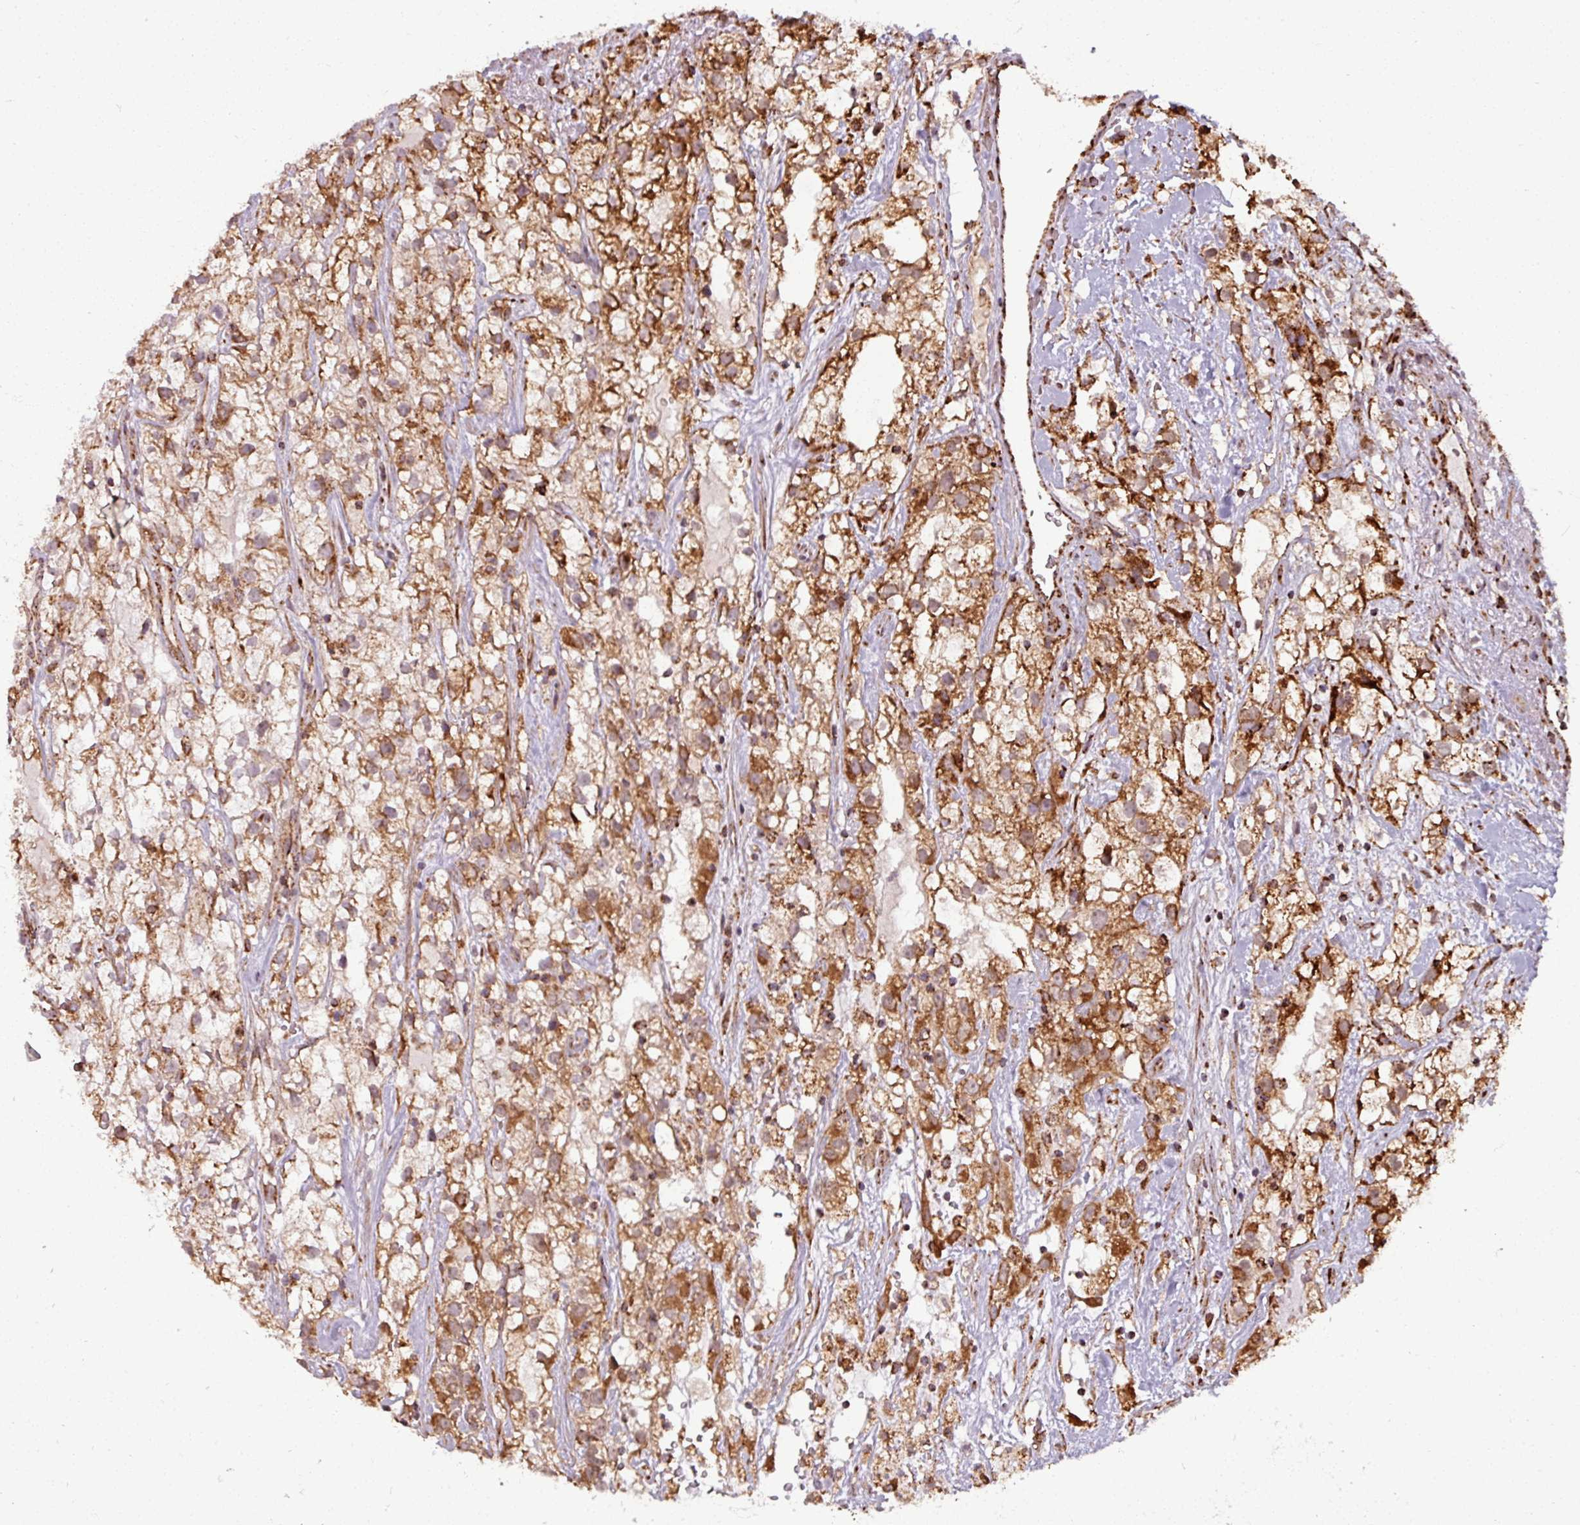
{"staining": {"intensity": "strong", "quantity": "25%-75%", "location": "cytoplasmic/membranous"}, "tissue": "renal cancer", "cell_type": "Tumor cells", "image_type": "cancer", "snomed": [{"axis": "morphology", "description": "Adenocarcinoma, NOS"}, {"axis": "topography", "description": "Kidney"}], "caption": "Tumor cells reveal strong cytoplasmic/membranous staining in about 25%-75% of cells in renal cancer.", "gene": "MAGT1", "patient": {"sex": "male", "age": 59}}